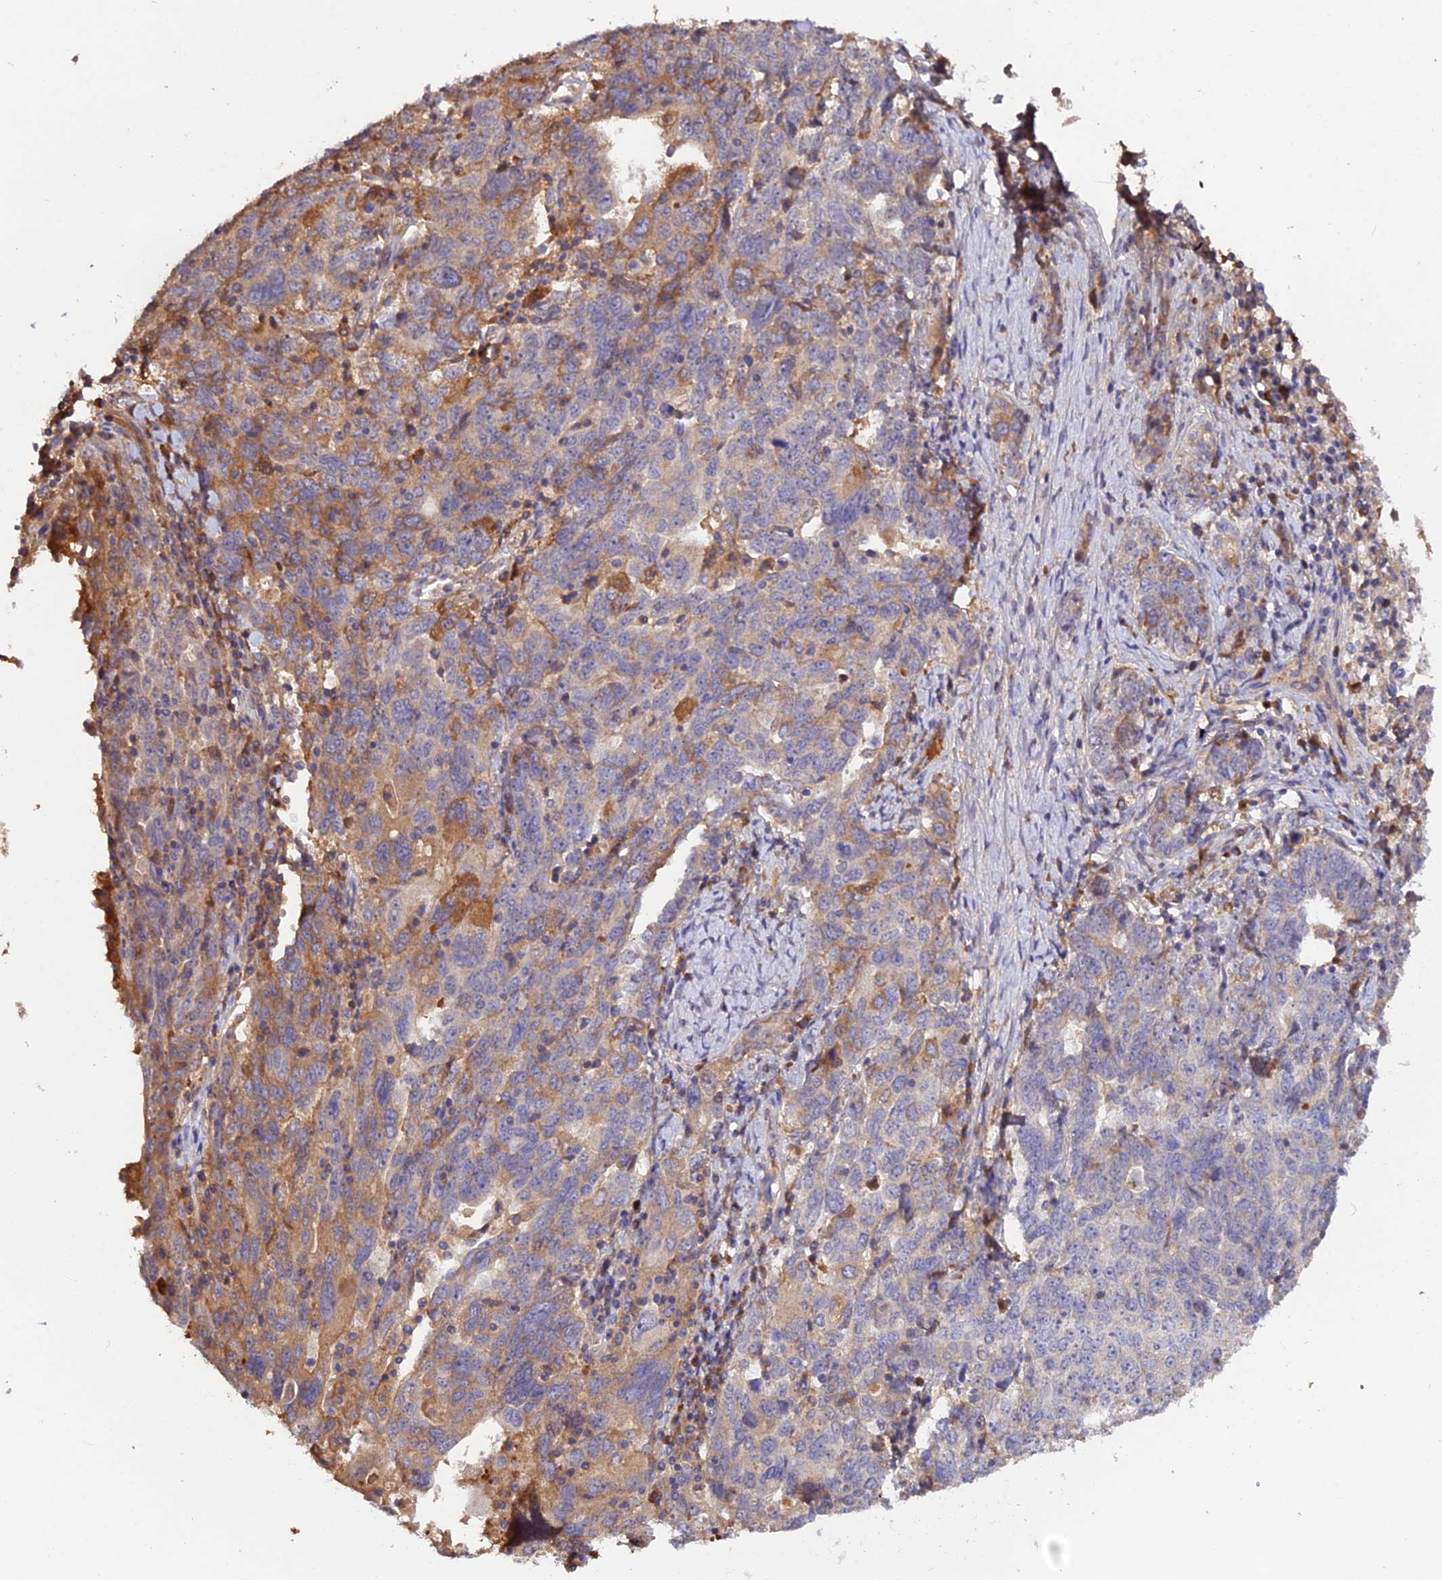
{"staining": {"intensity": "moderate", "quantity": "<25%", "location": "cytoplasmic/membranous"}, "tissue": "ovarian cancer", "cell_type": "Tumor cells", "image_type": "cancer", "snomed": [{"axis": "morphology", "description": "Carcinoma, endometroid"}, {"axis": "topography", "description": "Ovary"}], "caption": "Immunohistochemistry (IHC) image of human ovarian cancer (endometroid carcinoma) stained for a protein (brown), which reveals low levels of moderate cytoplasmic/membranous staining in about <25% of tumor cells.", "gene": "KCTD16", "patient": {"sex": "female", "age": 62}}